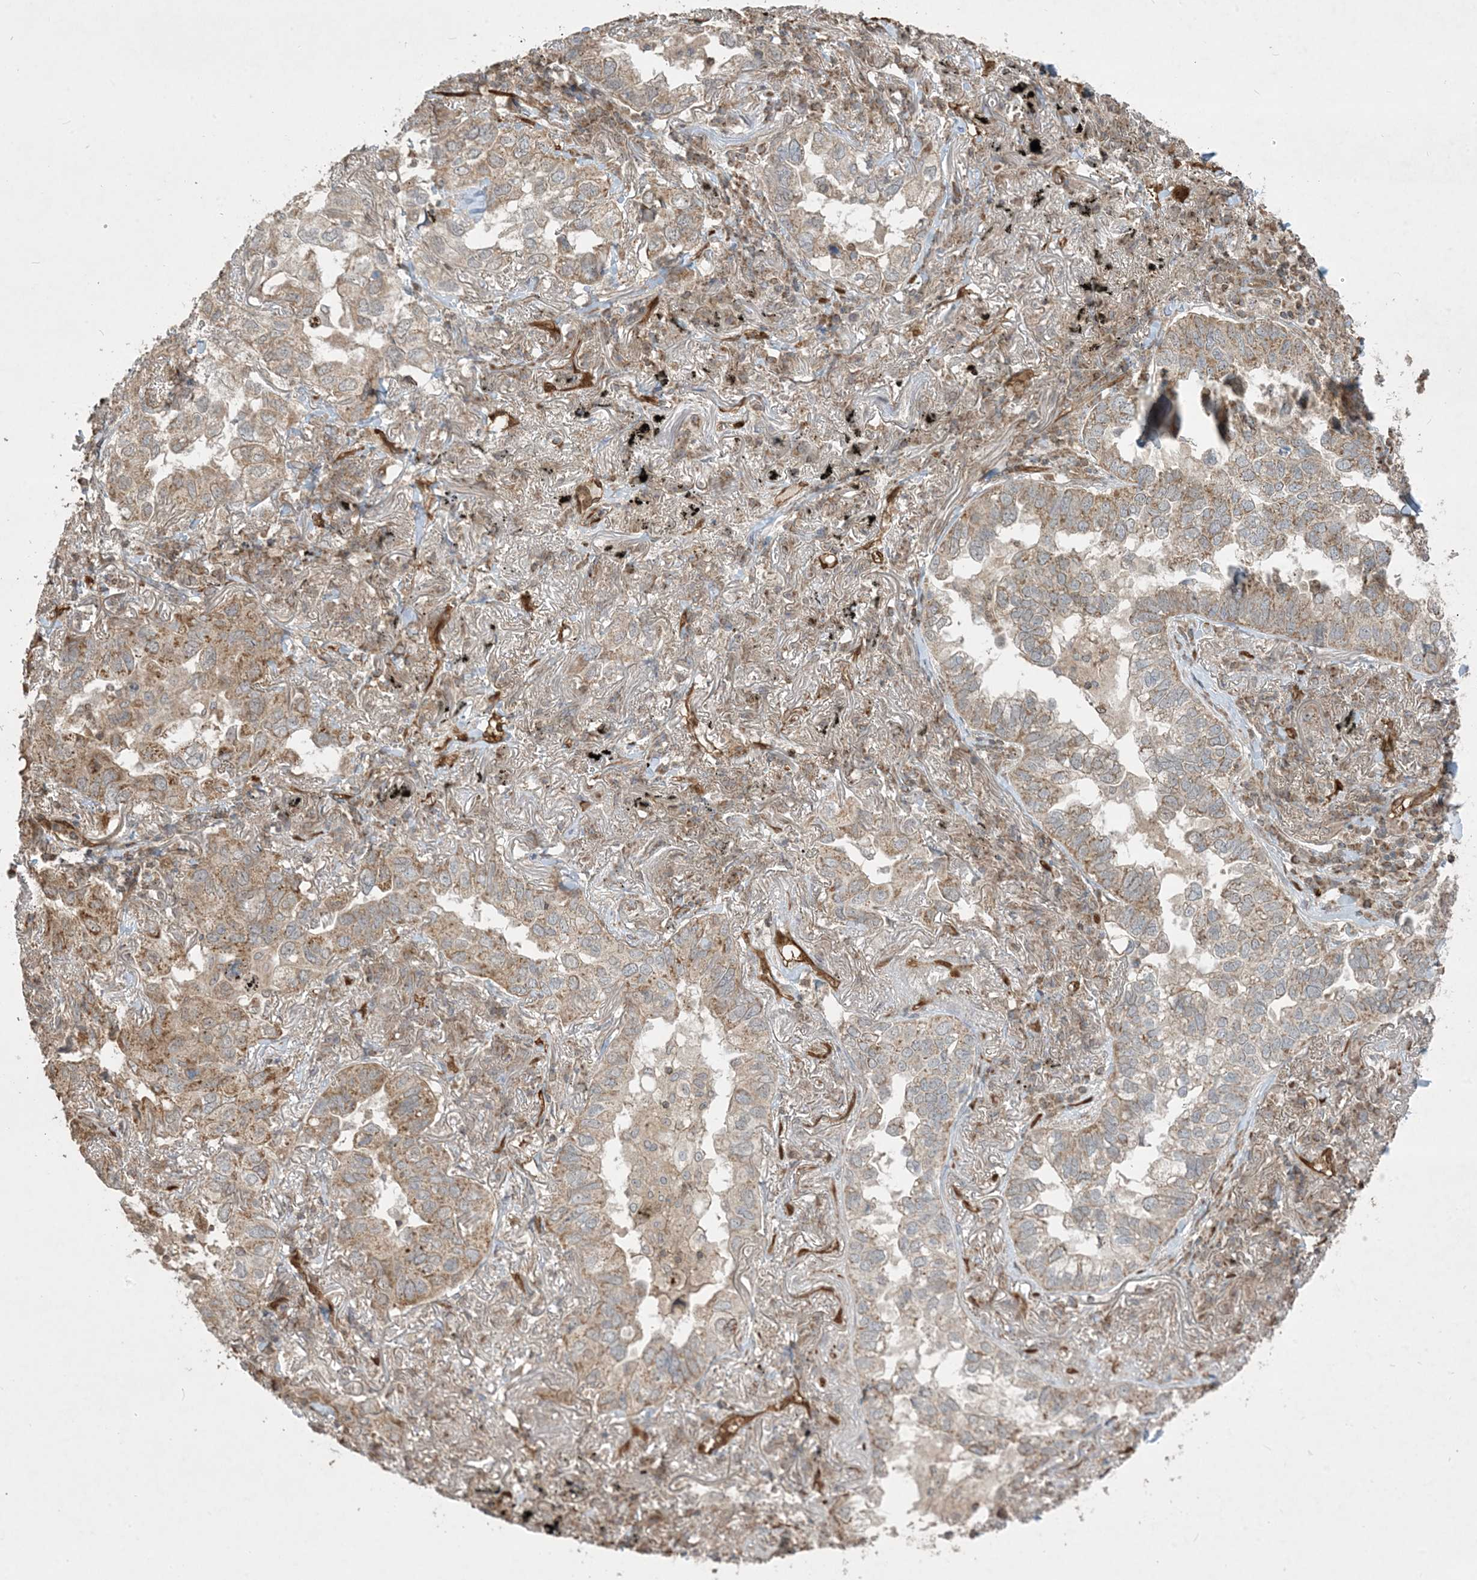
{"staining": {"intensity": "weak", "quantity": ">75%", "location": "cytoplasmic/membranous"}, "tissue": "lung cancer", "cell_type": "Tumor cells", "image_type": "cancer", "snomed": [{"axis": "morphology", "description": "Adenocarcinoma, NOS"}, {"axis": "topography", "description": "Lung"}], "caption": "A photomicrograph of lung adenocarcinoma stained for a protein shows weak cytoplasmic/membranous brown staining in tumor cells.", "gene": "PPM1F", "patient": {"sex": "male", "age": 65}}